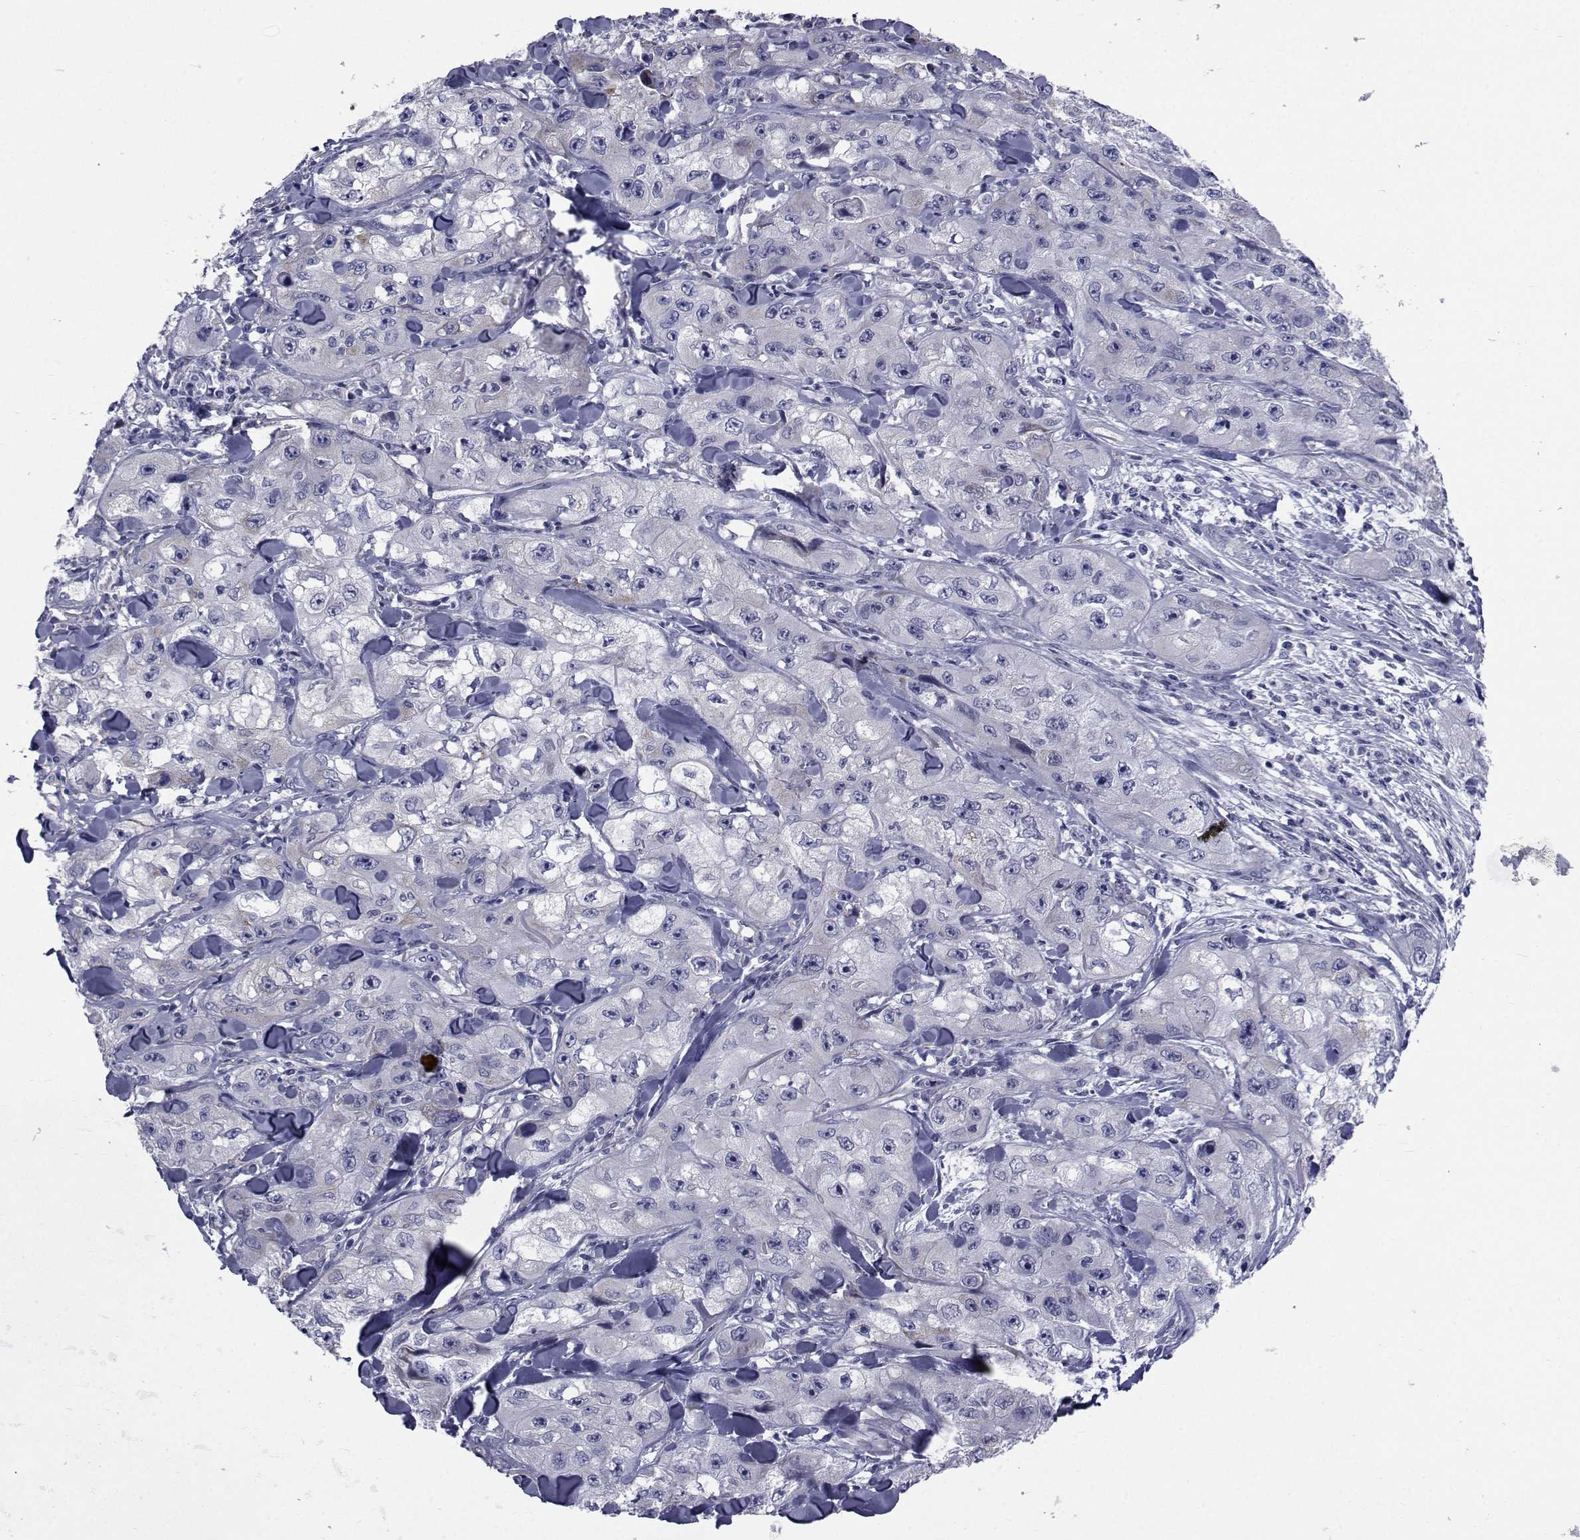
{"staining": {"intensity": "negative", "quantity": "none", "location": "none"}, "tissue": "skin cancer", "cell_type": "Tumor cells", "image_type": "cancer", "snomed": [{"axis": "morphology", "description": "Squamous cell carcinoma, NOS"}, {"axis": "topography", "description": "Skin"}, {"axis": "topography", "description": "Subcutis"}], "caption": "Photomicrograph shows no significant protein positivity in tumor cells of skin cancer (squamous cell carcinoma).", "gene": "ROPN1", "patient": {"sex": "male", "age": 73}}